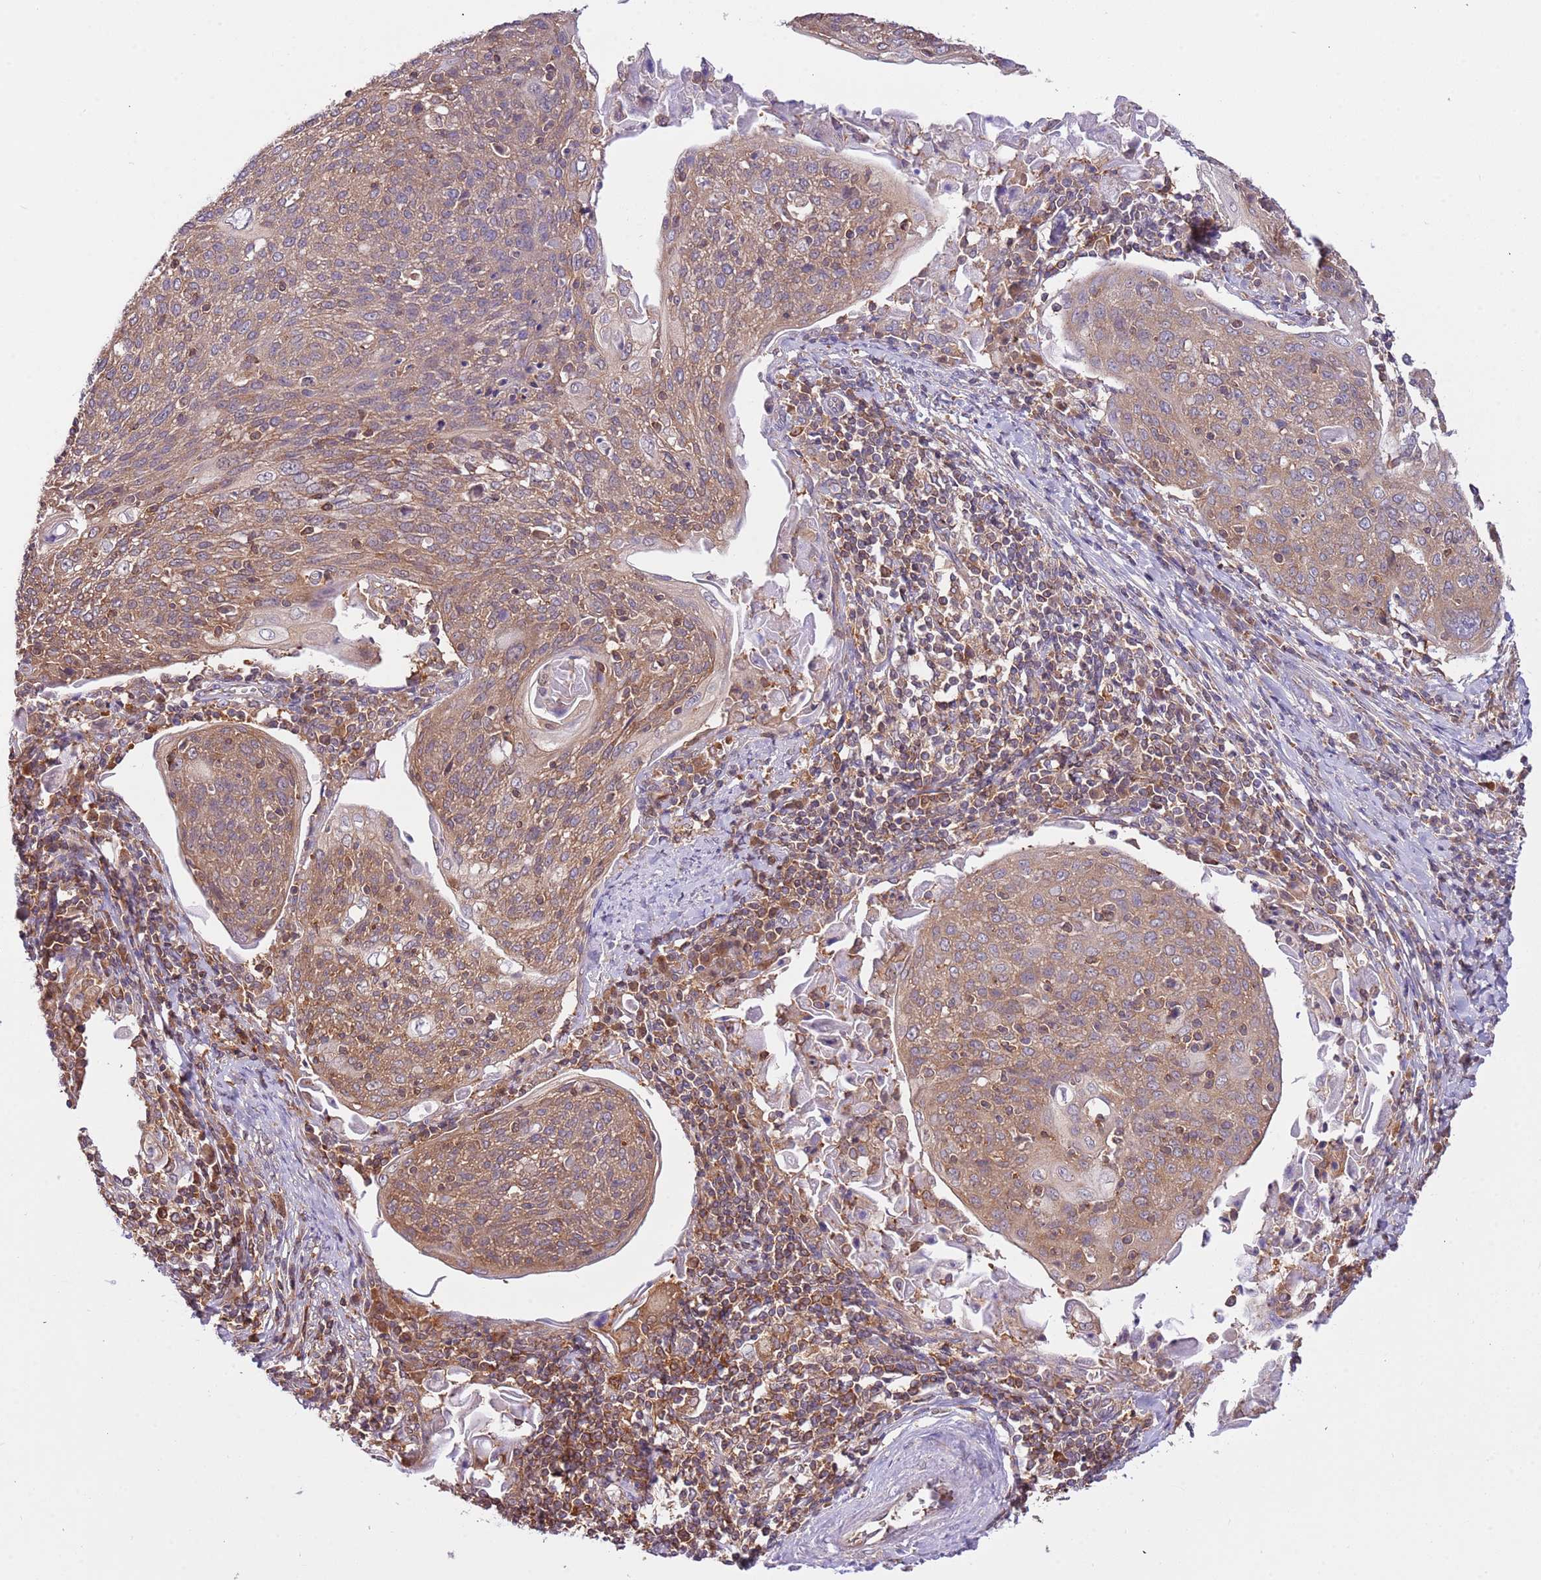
{"staining": {"intensity": "moderate", "quantity": ">75%", "location": "cytoplasmic/membranous"}, "tissue": "cervical cancer", "cell_type": "Tumor cells", "image_type": "cancer", "snomed": [{"axis": "morphology", "description": "Squamous cell carcinoma, NOS"}, {"axis": "topography", "description": "Cervix"}], "caption": "Tumor cells display moderate cytoplasmic/membranous positivity in approximately >75% of cells in squamous cell carcinoma (cervical).", "gene": "STIP1", "patient": {"sex": "female", "age": 67}}